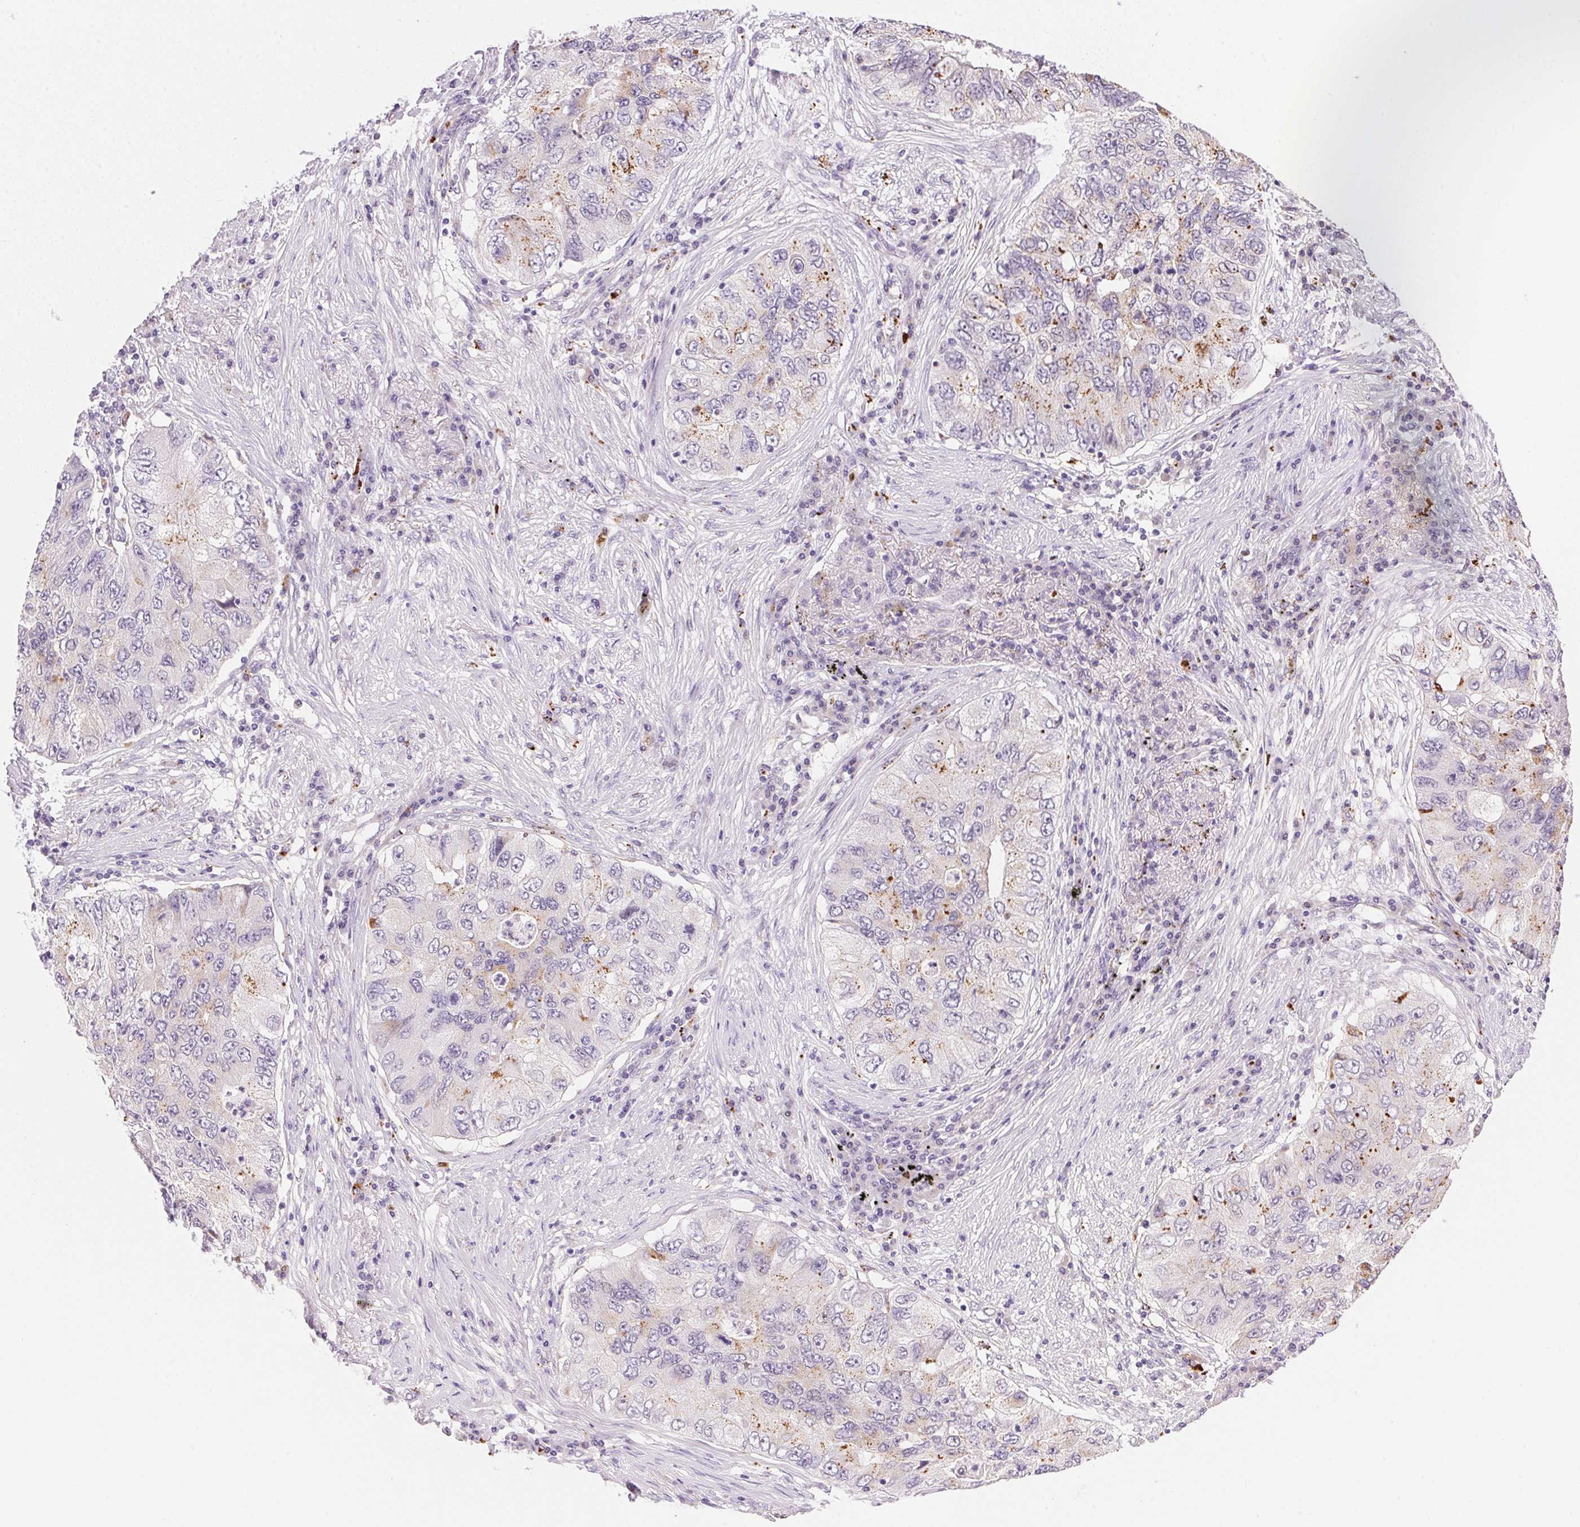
{"staining": {"intensity": "moderate", "quantity": "25%-75%", "location": "cytoplasmic/membranous"}, "tissue": "lung cancer", "cell_type": "Tumor cells", "image_type": "cancer", "snomed": [{"axis": "morphology", "description": "Adenocarcinoma, NOS"}, {"axis": "morphology", "description": "Adenocarcinoma, metastatic, NOS"}, {"axis": "topography", "description": "Lymph node"}, {"axis": "topography", "description": "Lung"}], "caption": "Moderate cytoplasmic/membranous protein expression is identified in about 25%-75% of tumor cells in metastatic adenocarcinoma (lung).", "gene": "TEKT1", "patient": {"sex": "female", "age": 54}}